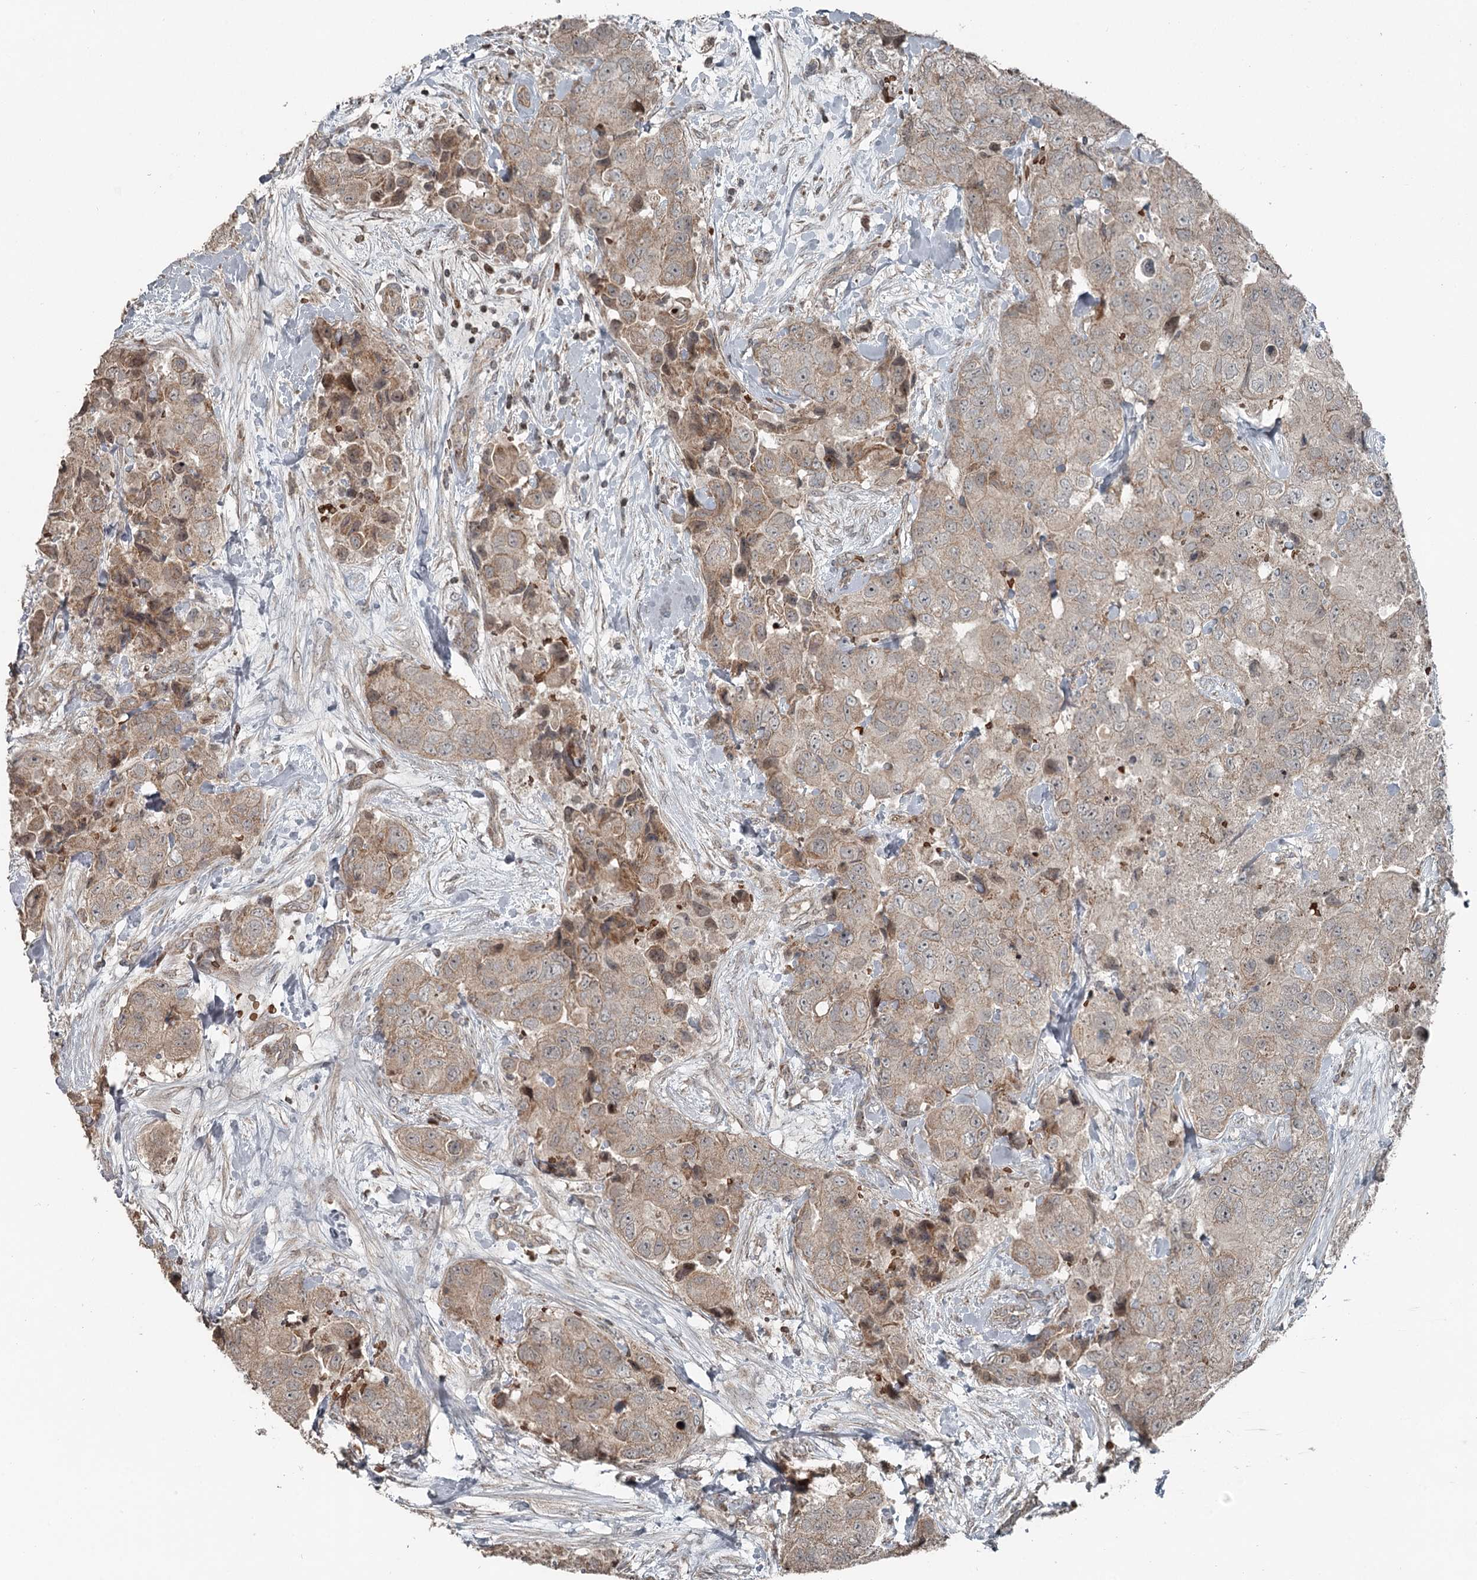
{"staining": {"intensity": "weak", "quantity": "25%-75%", "location": "cytoplasmic/membranous"}, "tissue": "breast cancer", "cell_type": "Tumor cells", "image_type": "cancer", "snomed": [{"axis": "morphology", "description": "Duct carcinoma"}, {"axis": "topography", "description": "Breast"}], "caption": "About 25%-75% of tumor cells in human infiltrating ductal carcinoma (breast) reveal weak cytoplasmic/membranous protein staining as visualized by brown immunohistochemical staining.", "gene": "RASSF8", "patient": {"sex": "female", "age": 62}}